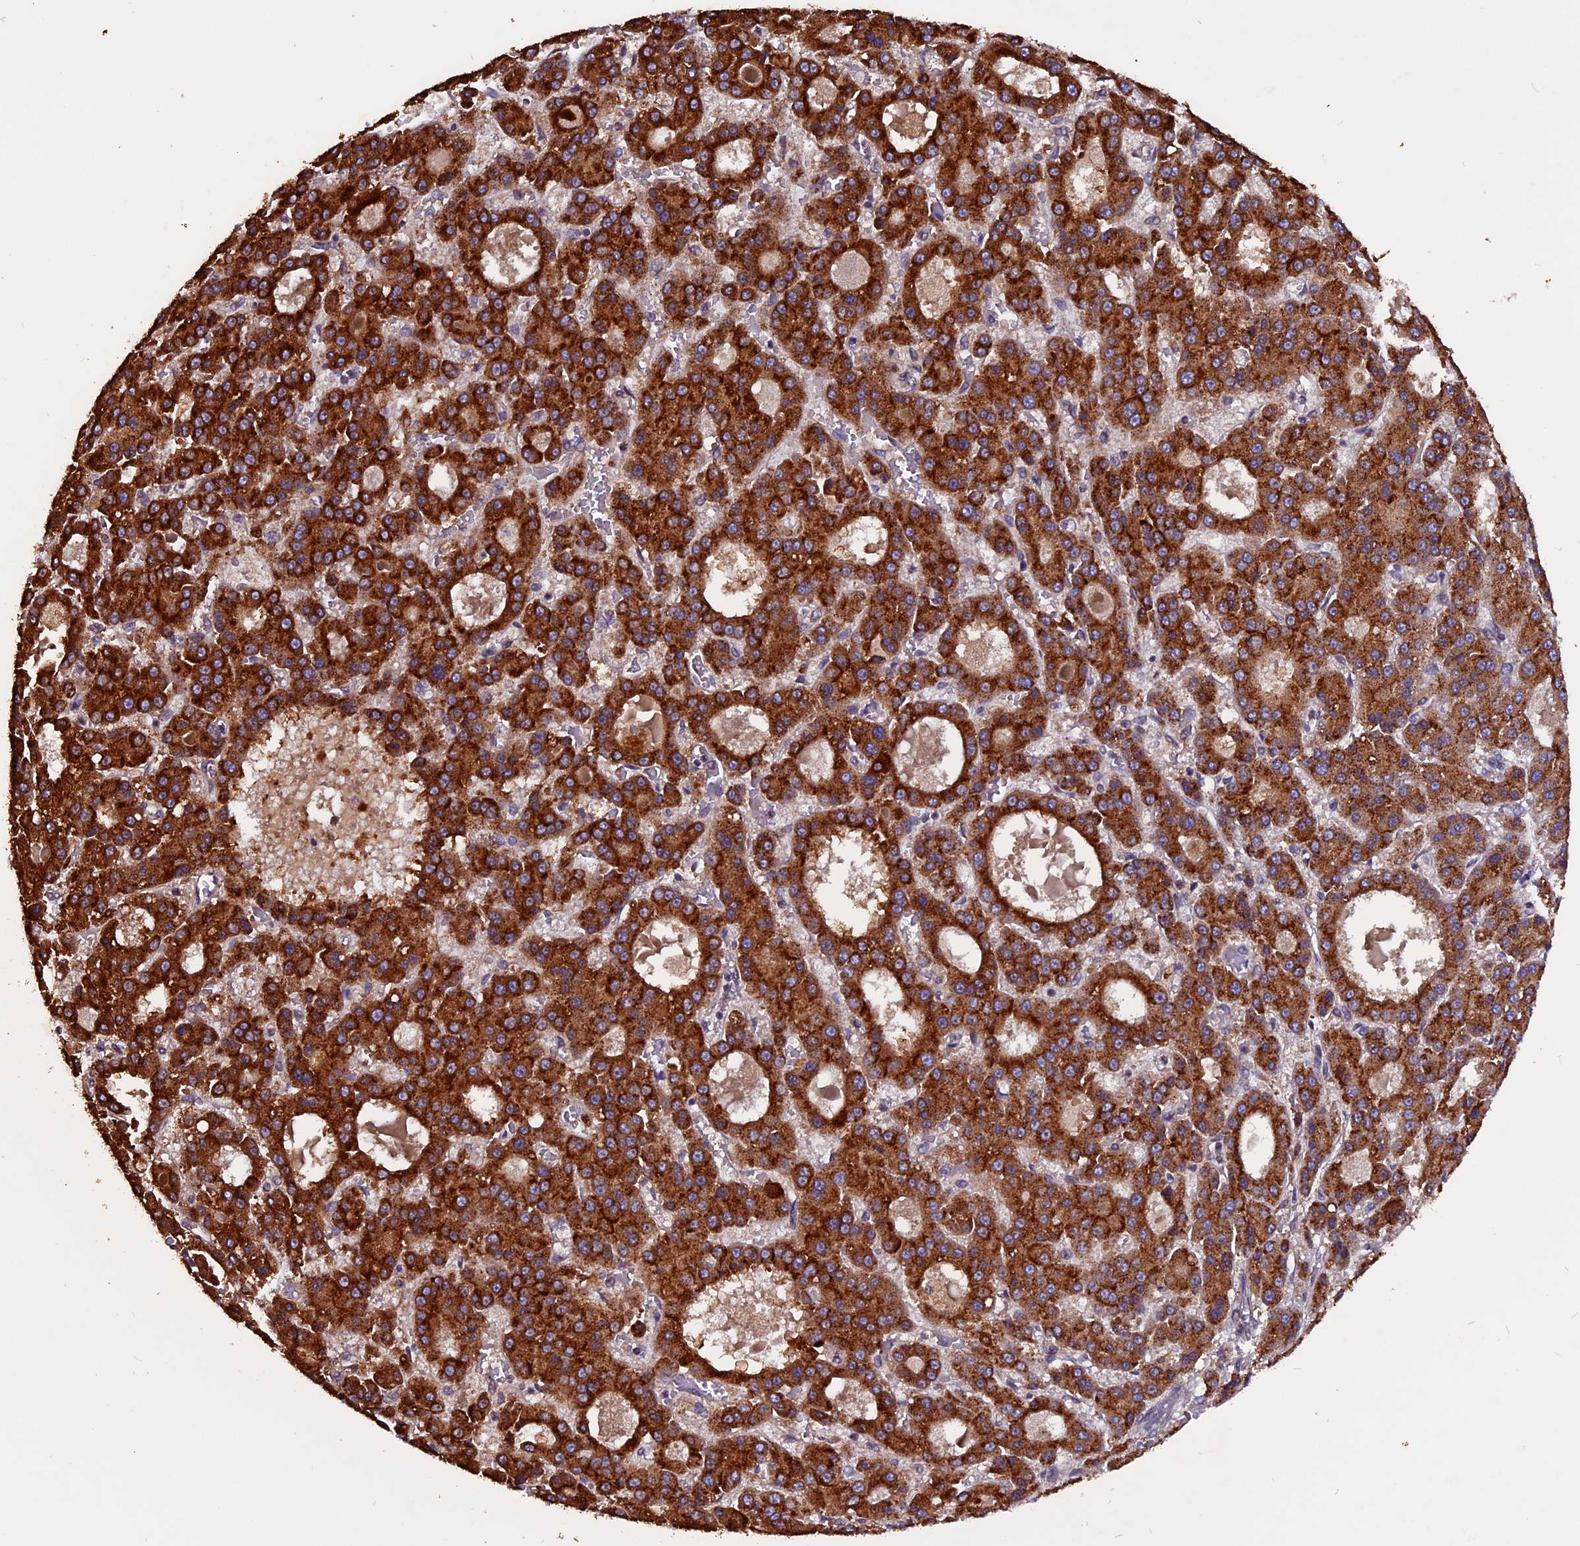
{"staining": {"intensity": "strong", "quantity": ">75%", "location": "cytoplasmic/membranous"}, "tissue": "liver cancer", "cell_type": "Tumor cells", "image_type": "cancer", "snomed": [{"axis": "morphology", "description": "Carcinoma, Hepatocellular, NOS"}, {"axis": "topography", "description": "Liver"}], "caption": "A brown stain shows strong cytoplasmic/membranous expression of a protein in human liver cancer tumor cells. The staining was performed using DAB (3,3'-diaminobenzidine), with brown indicating positive protein expression. Nuclei are stained blue with hematoxylin.", "gene": "ZNF598", "patient": {"sex": "male", "age": 70}}